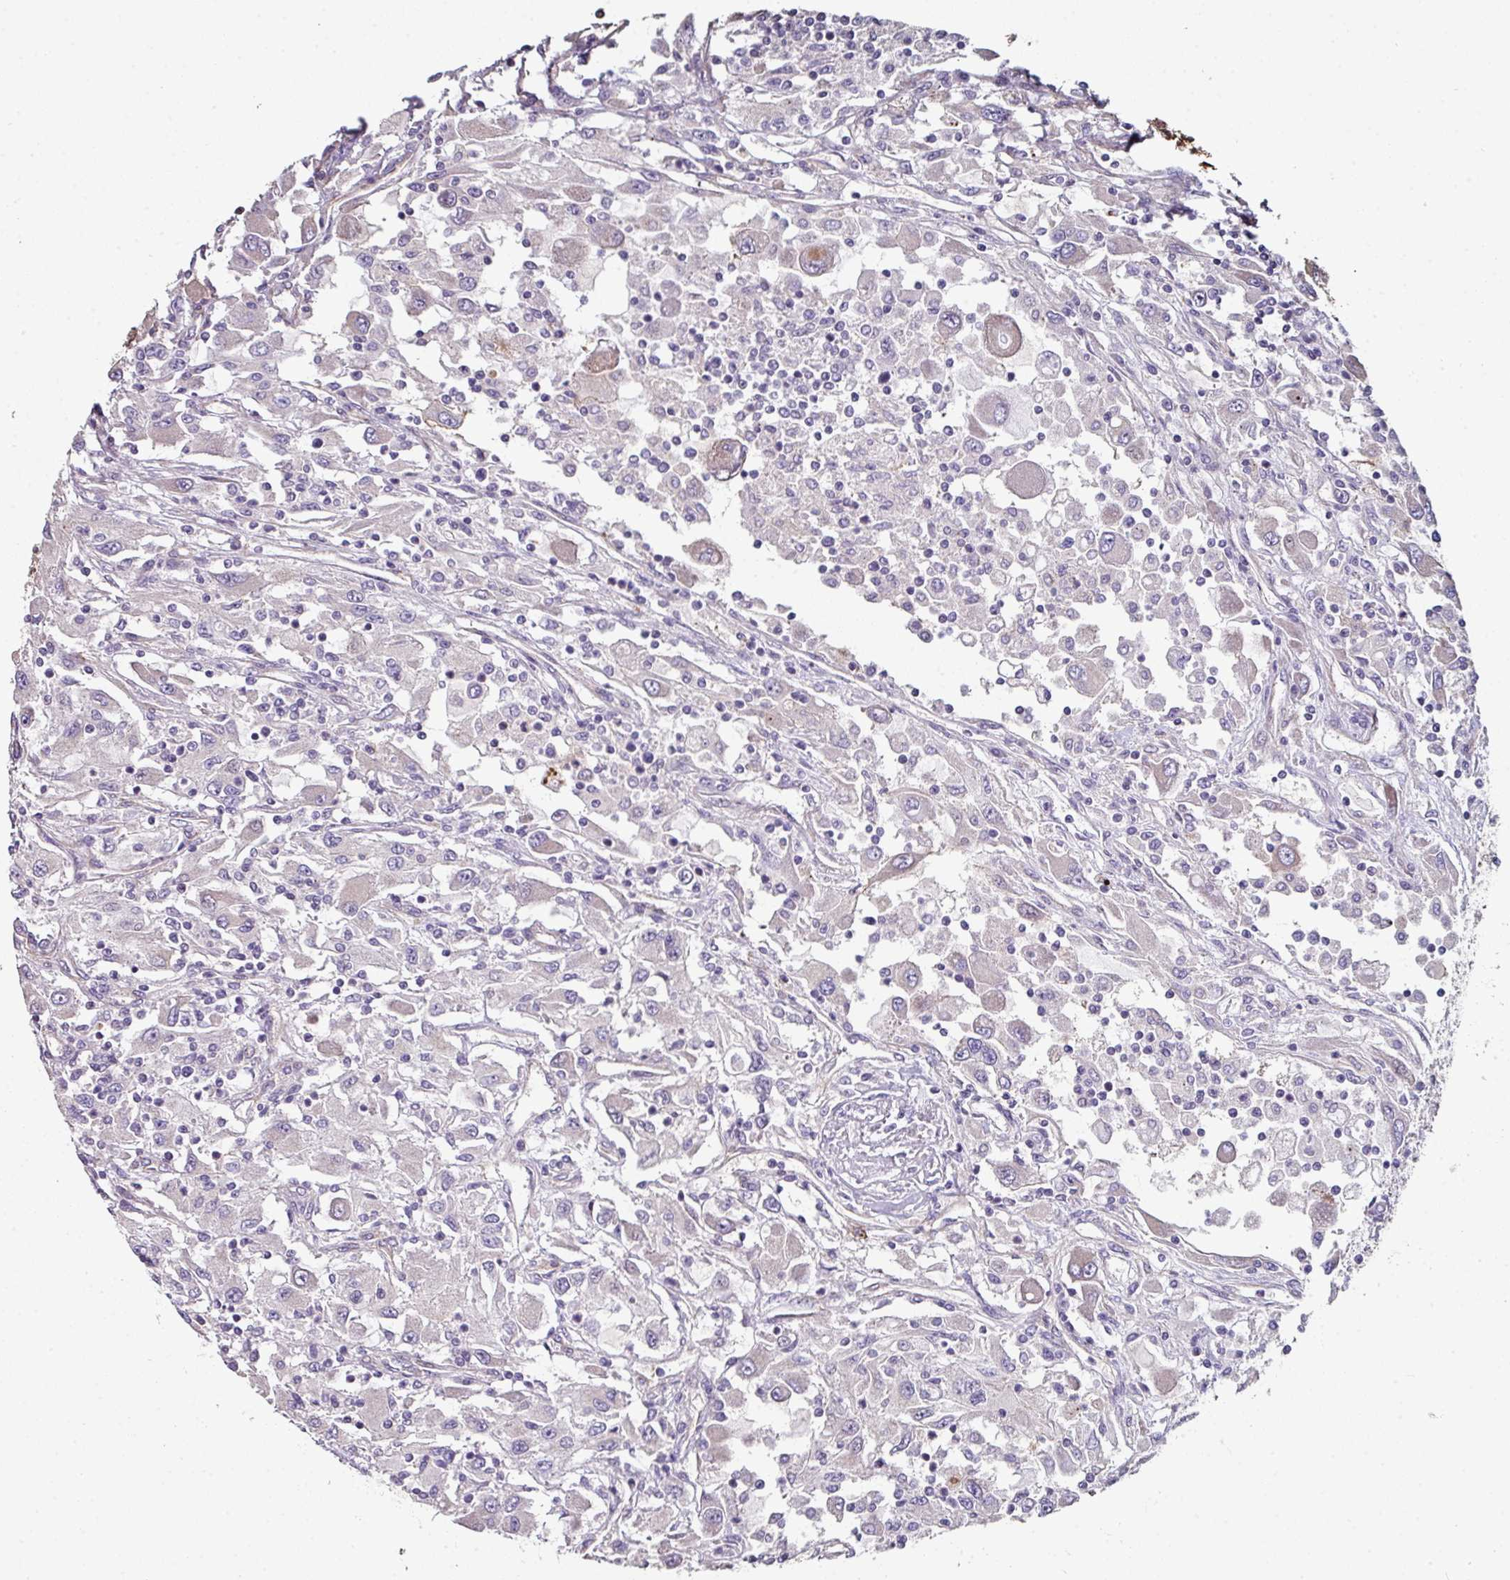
{"staining": {"intensity": "negative", "quantity": "none", "location": "none"}, "tissue": "renal cancer", "cell_type": "Tumor cells", "image_type": "cancer", "snomed": [{"axis": "morphology", "description": "Adenocarcinoma, NOS"}, {"axis": "topography", "description": "Kidney"}], "caption": "This is an immunohistochemistry (IHC) histopathology image of renal cancer (adenocarcinoma). There is no expression in tumor cells.", "gene": "ANO9", "patient": {"sex": "female", "age": 67}}